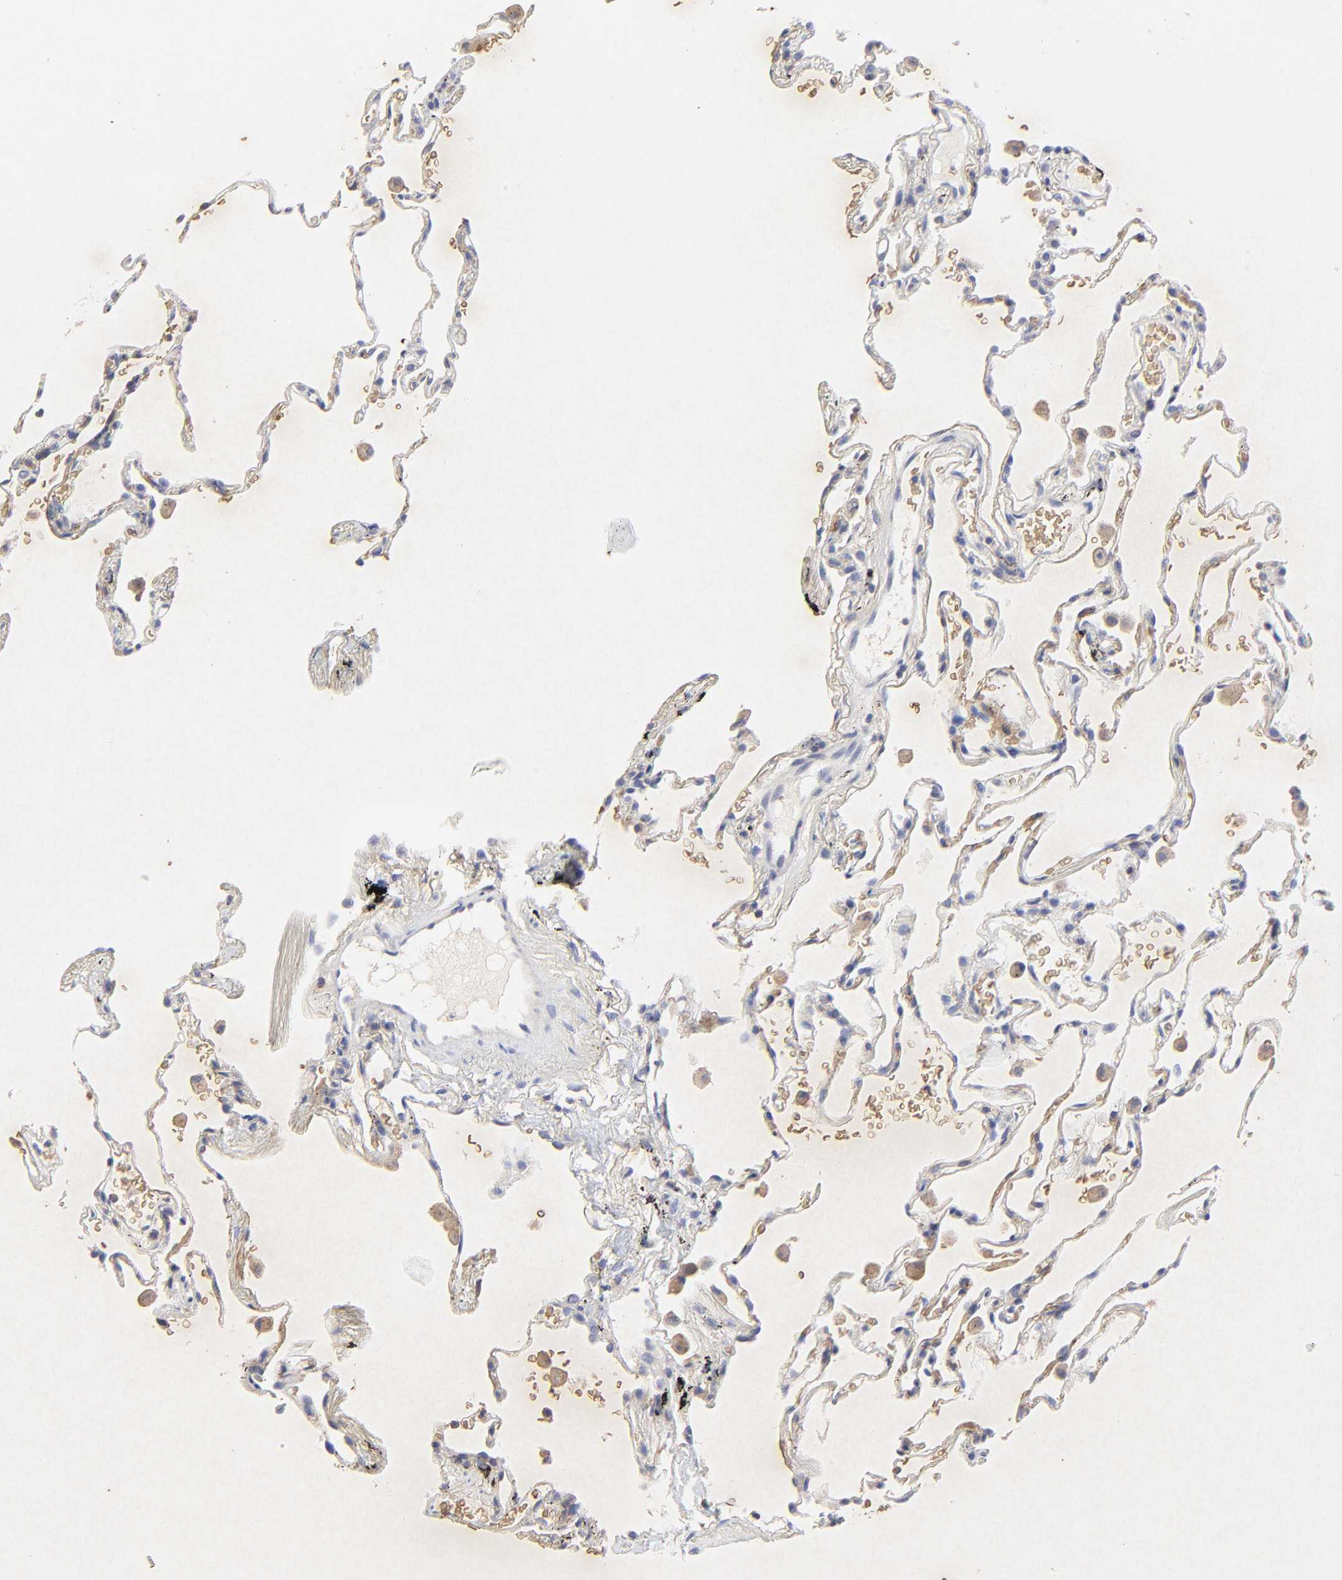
{"staining": {"intensity": "strong", "quantity": ">75%", "location": "cytoplasmic/membranous"}, "tissue": "lung", "cell_type": "Alveolar cells", "image_type": "normal", "snomed": [{"axis": "morphology", "description": "Normal tissue, NOS"}, {"axis": "morphology", "description": "Inflammation, NOS"}, {"axis": "topography", "description": "Lung"}], "caption": "Immunohistochemistry (IHC) histopathology image of normal lung: lung stained using IHC reveals high levels of strong protein expression localized specifically in the cytoplasmic/membranous of alveolar cells, appearing as a cytoplasmic/membranous brown color.", "gene": "PAG1", "patient": {"sex": "male", "age": 69}}